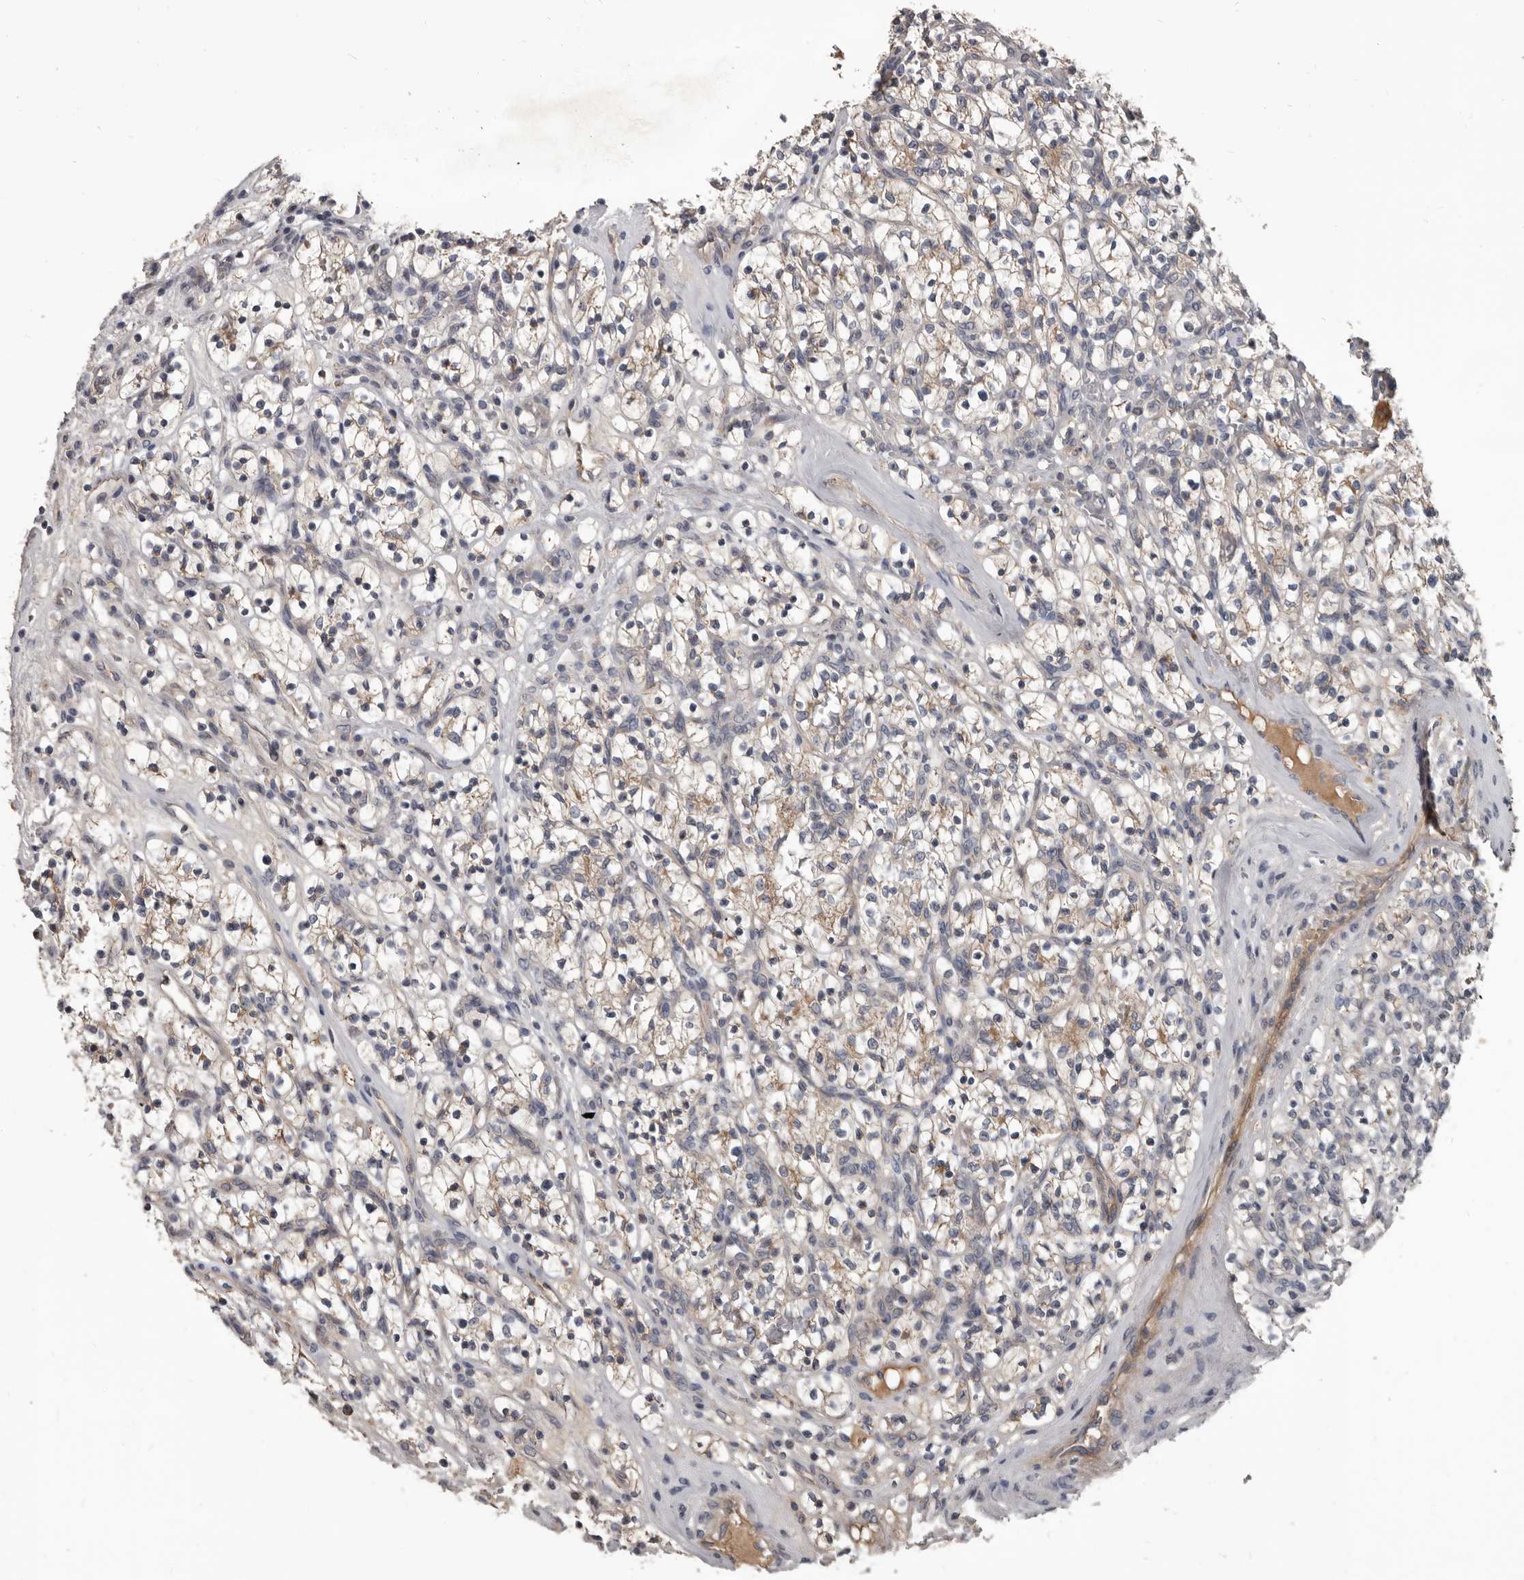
{"staining": {"intensity": "weak", "quantity": "25%-75%", "location": "cytoplasmic/membranous"}, "tissue": "renal cancer", "cell_type": "Tumor cells", "image_type": "cancer", "snomed": [{"axis": "morphology", "description": "Adenocarcinoma, NOS"}, {"axis": "topography", "description": "Kidney"}], "caption": "This image shows immunohistochemistry staining of human adenocarcinoma (renal), with low weak cytoplasmic/membranous expression in about 25%-75% of tumor cells.", "gene": "ALDH5A1", "patient": {"sex": "female", "age": 57}}